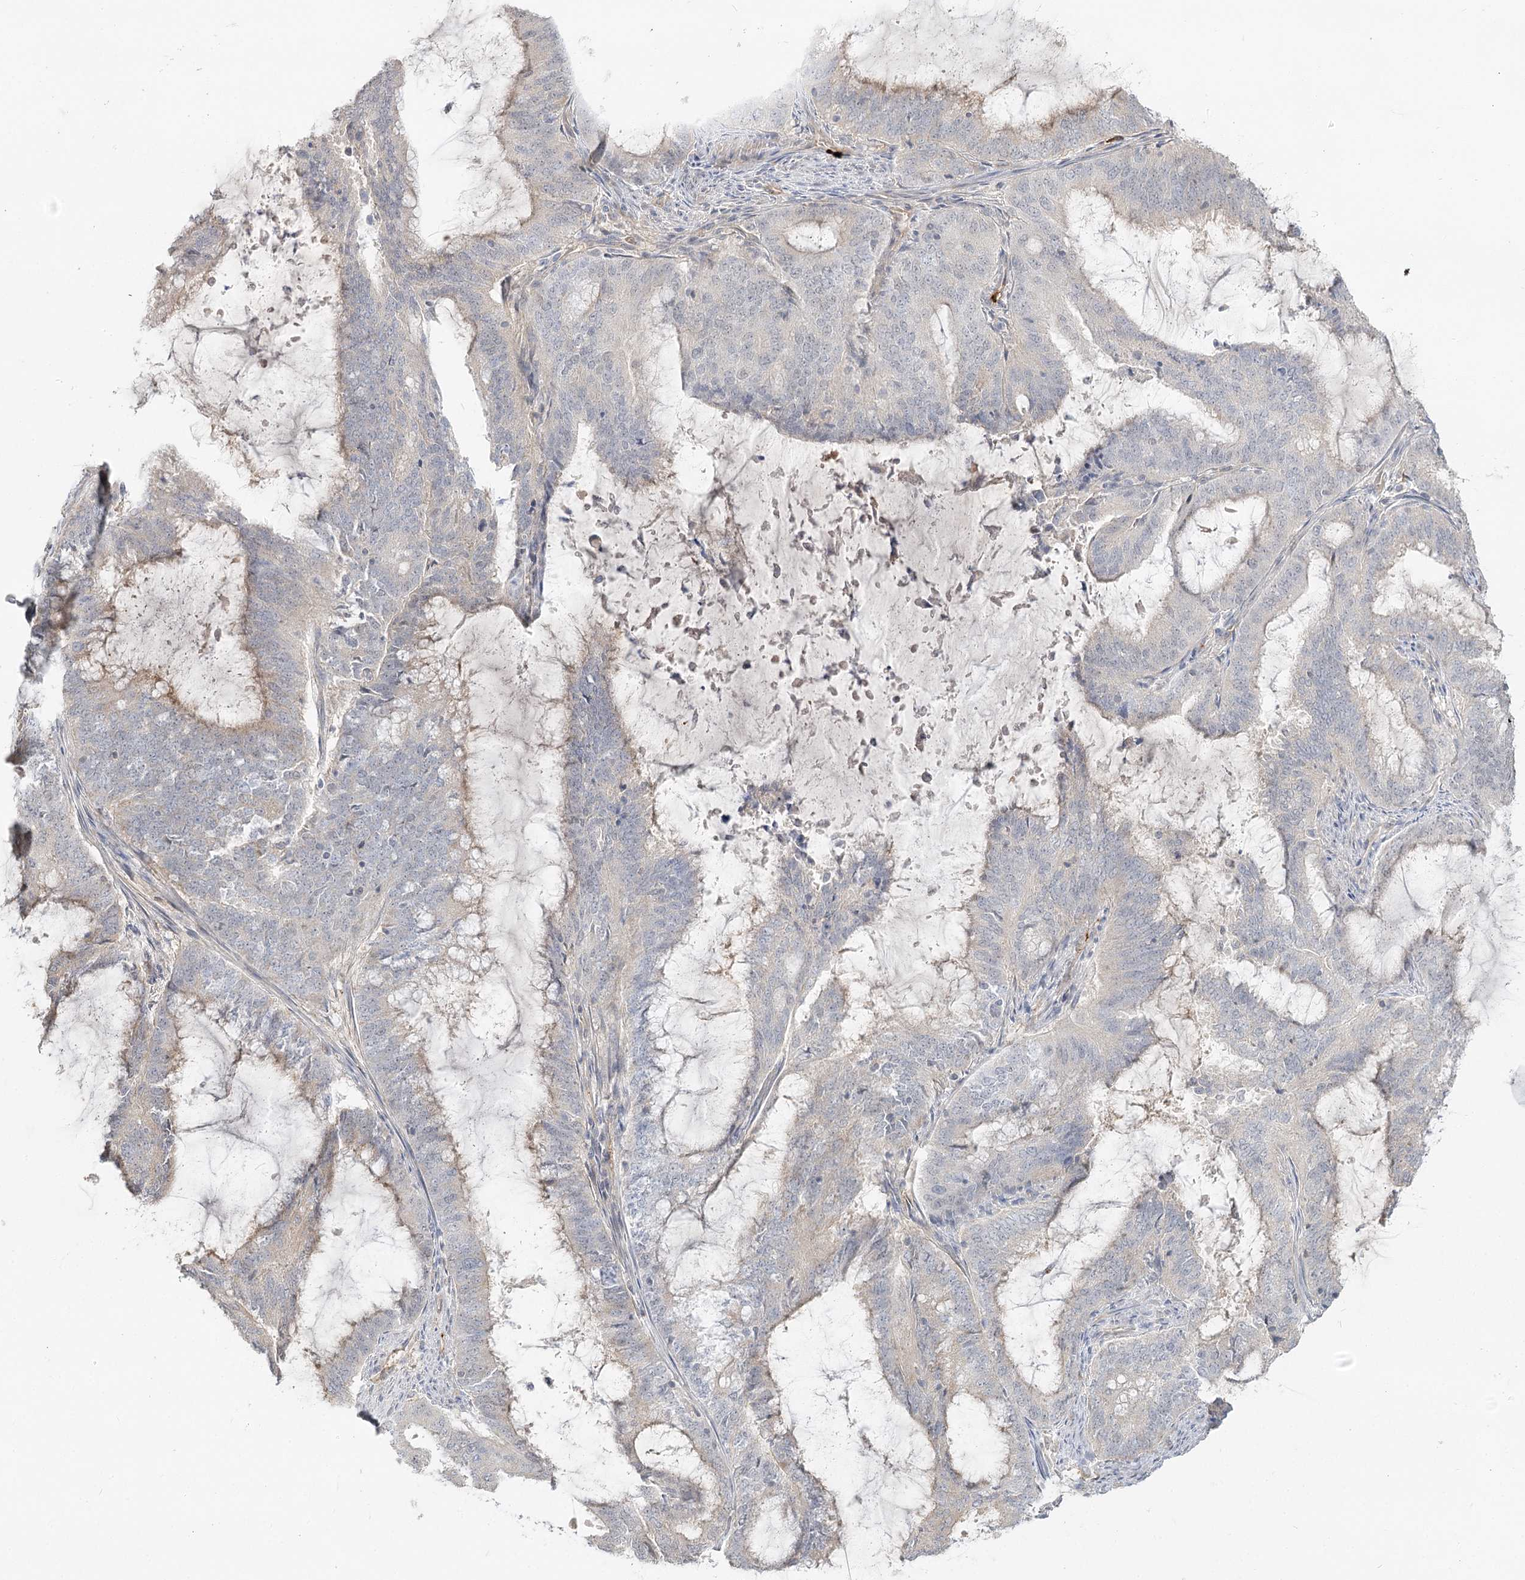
{"staining": {"intensity": "negative", "quantity": "none", "location": "none"}, "tissue": "endometrial cancer", "cell_type": "Tumor cells", "image_type": "cancer", "snomed": [{"axis": "morphology", "description": "Adenocarcinoma, NOS"}, {"axis": "topography", "description": "Endometrium"}], "caption": "DAB immunohistochemical staining of adenocarcinoma (endometrial) shows no significant staining in tumor cells. The staining is performed using DAB (3,3'-diaminobenzidine) brown chromogen with nuclei counter-stained in using hematoxylin.", "gene": "GUCY2C", "patient": {"sex": "female", "age": 51}}